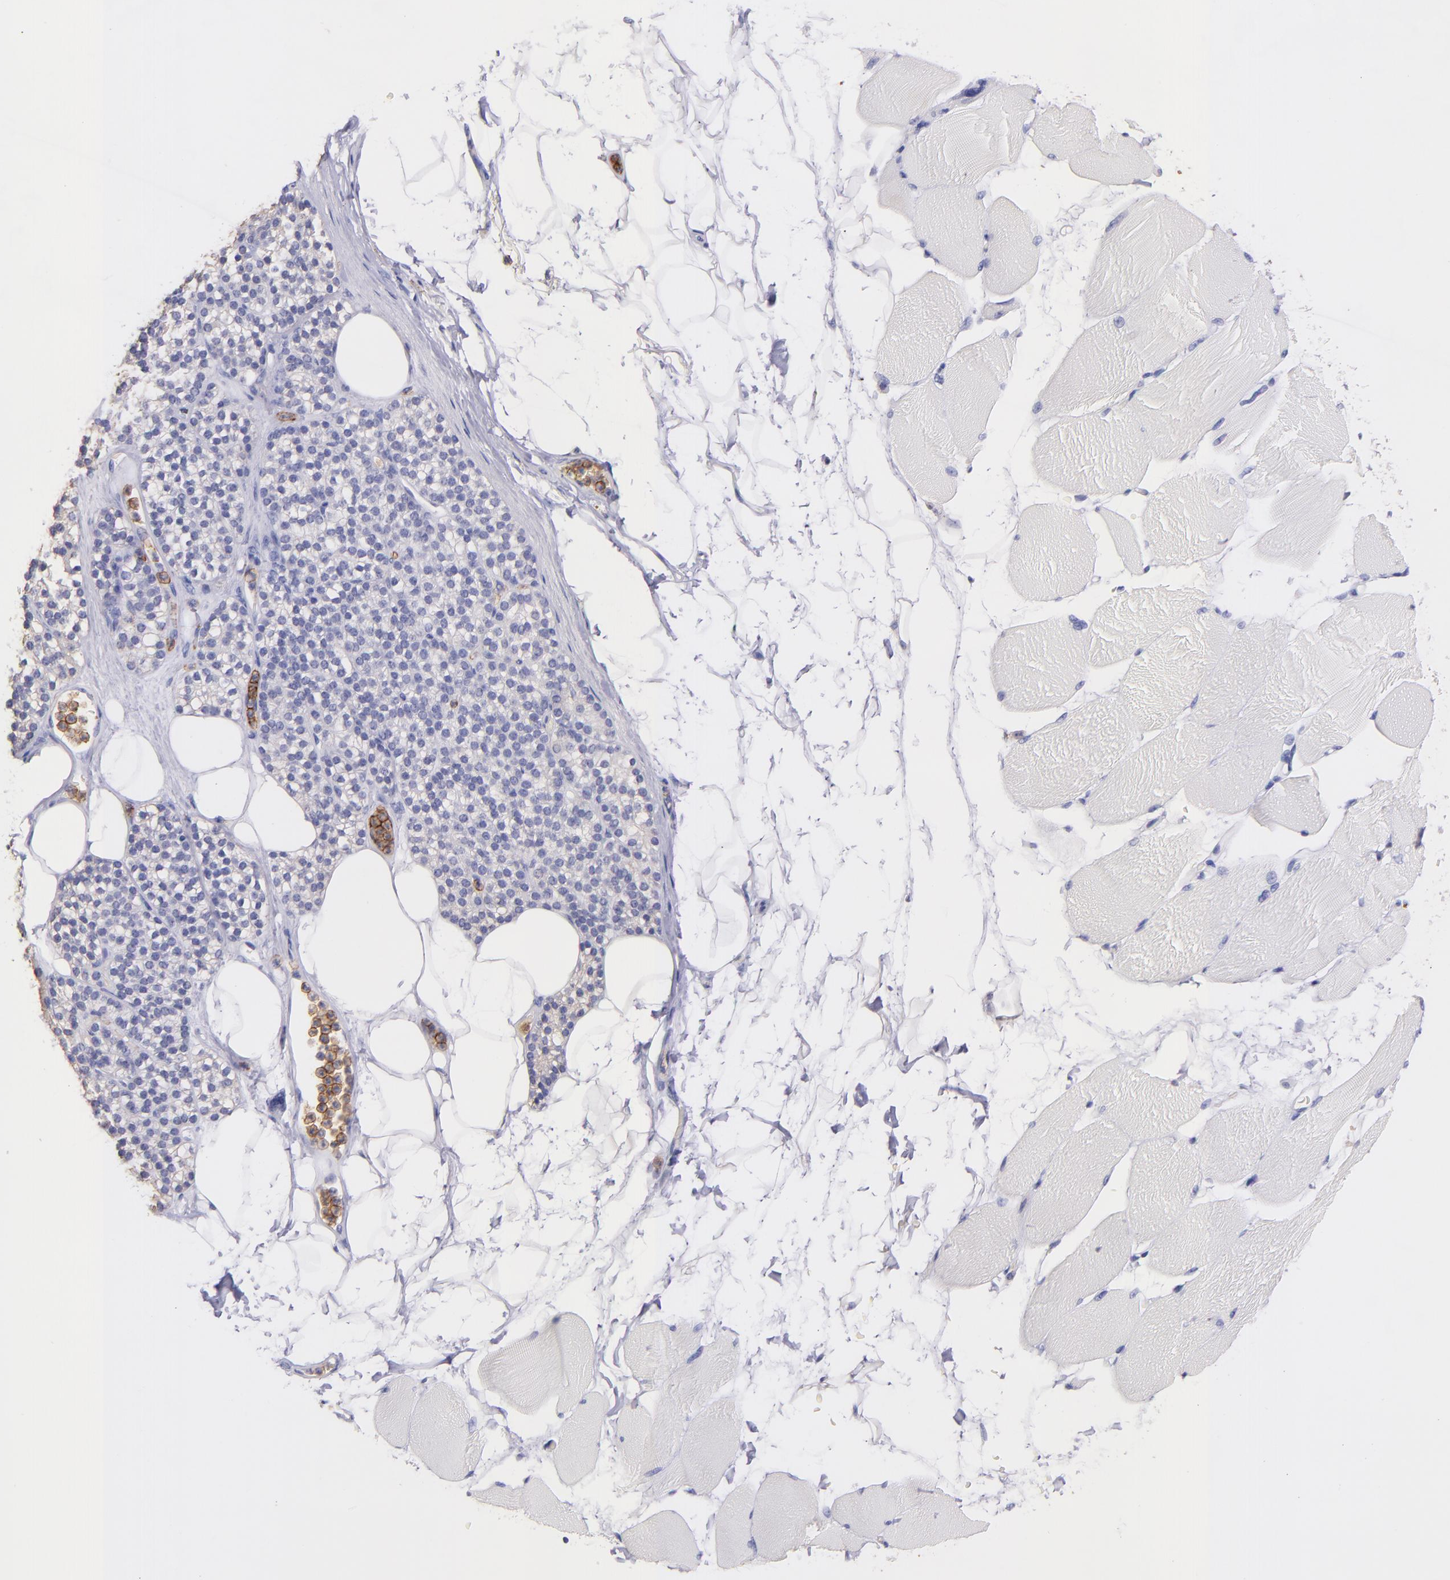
{"staining": {"intensity": "negative", "quantity": "none", "location": "none"}, "tissue": "skeletal muscle", "cell_type": "Myocytes", "image_type": "normal", "snomed": [{"axis": "morphology", "description": "Normal tissue, NOS"}, {"axis": "topography", "description": "Skeletal muscle"}, {"axis": "topography", "description": "Parathyroid gland"}], "caption": "This is an immunohistochemistry (IHC) photomicrograph of normal human skeletal muscle. There is no expression in myocytes.", "gene": "SPN", "patient": {"sex": "female", "age": 37}}